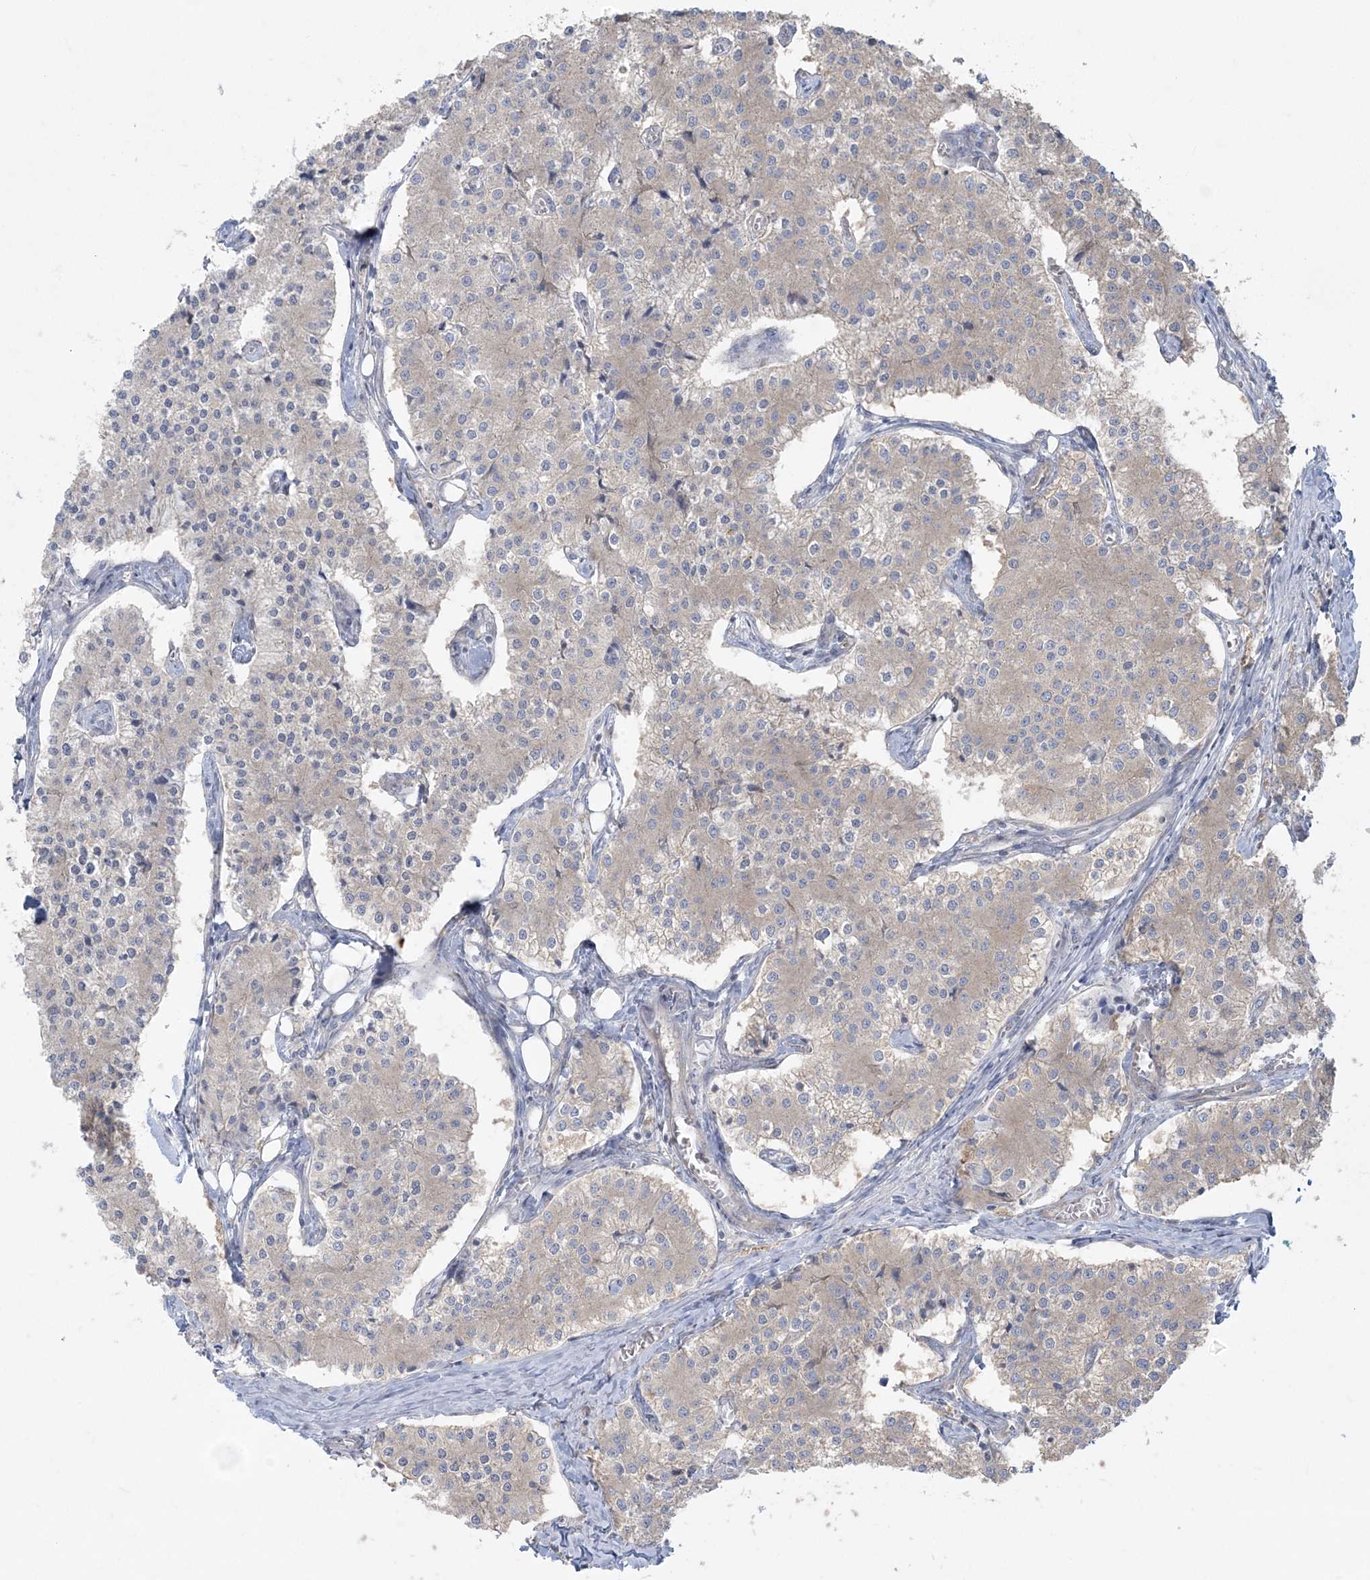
{"staining": {"intensity": "weak", "quantity": "<25%", "location": "cytoplasmic/membranous"}, "tissue": "carcinoid", "cell_type": "Tumor cells", "image_type": "cancer", "snomed": [{"axis": "morphology", "description": "Carcinoid, malignant, NOS"}, {"axis": "topography", "description": "Colon"}], "caption": "High magnification brightfield microscopy of malignant carcinoid stained with DAB (3,3'-diaminobenzidine) (brown) and counterstained with hematoxylin (blue): tumor cells show no significant positivity.", "gene": "ZC3H6", "patient": {"sex": "female", "age": 52}}